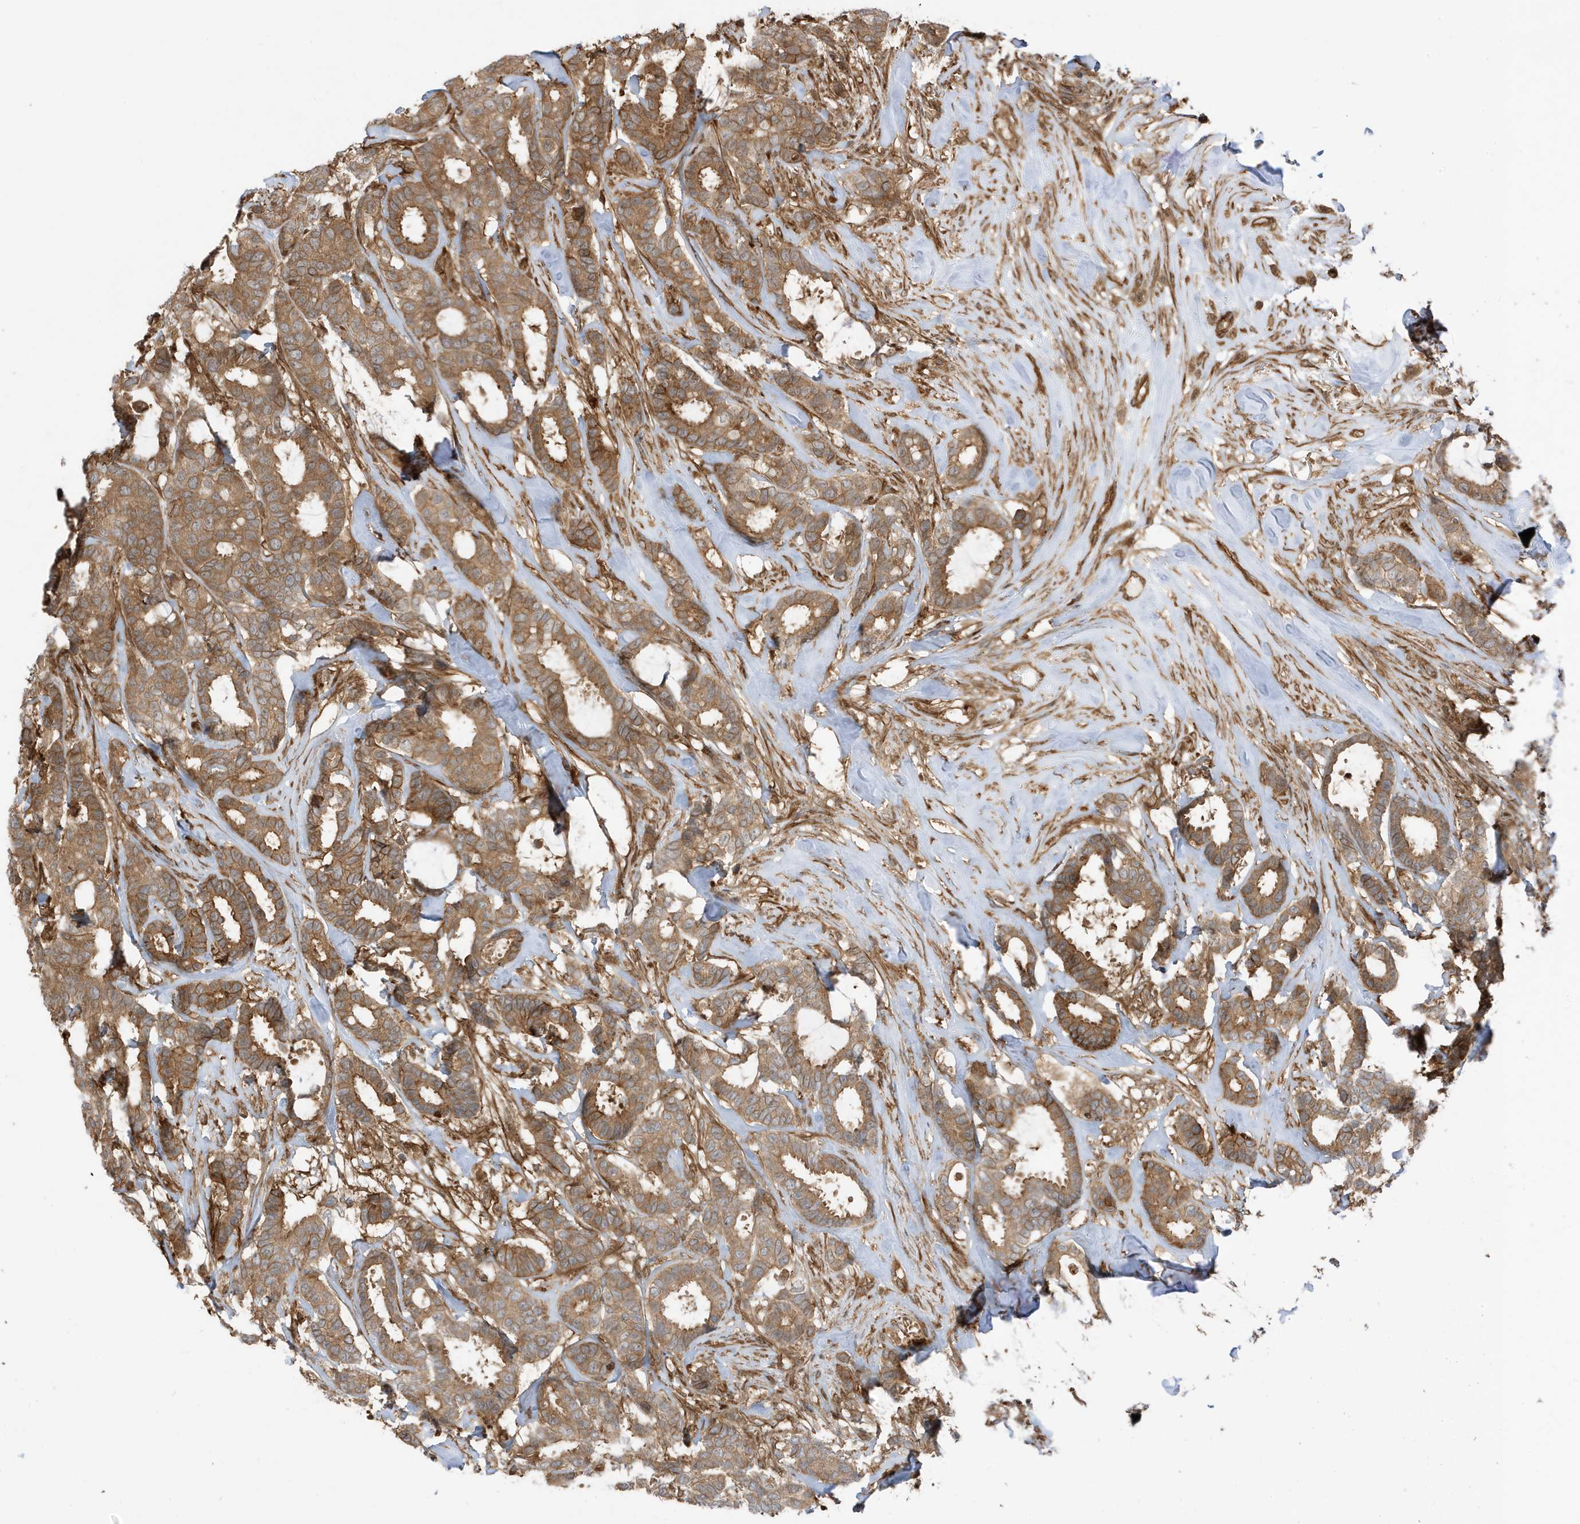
{"staining": {"intensity": "moderate", "quantity": ">75%", "location": "cytoplasmic/membranous"}, "tissue": "breast cancer", "cell_type": "Tumor cells", "image_type": "cancer", "snomed": [{"axis": "morphology", "description": "Duct carcinoma"}, {"axis": "topography", "description": "Breast"}], "caption": "IHC micrograph of human infiltrating ductal carcinoma (breast) stained for a protein (brown), which displays medium levels of moderate cytoplasmic/membranous expression in about >75% of tumor cells.", "gene": "CDC42EP3", "patient": {"sex": "female", "age": 87}}